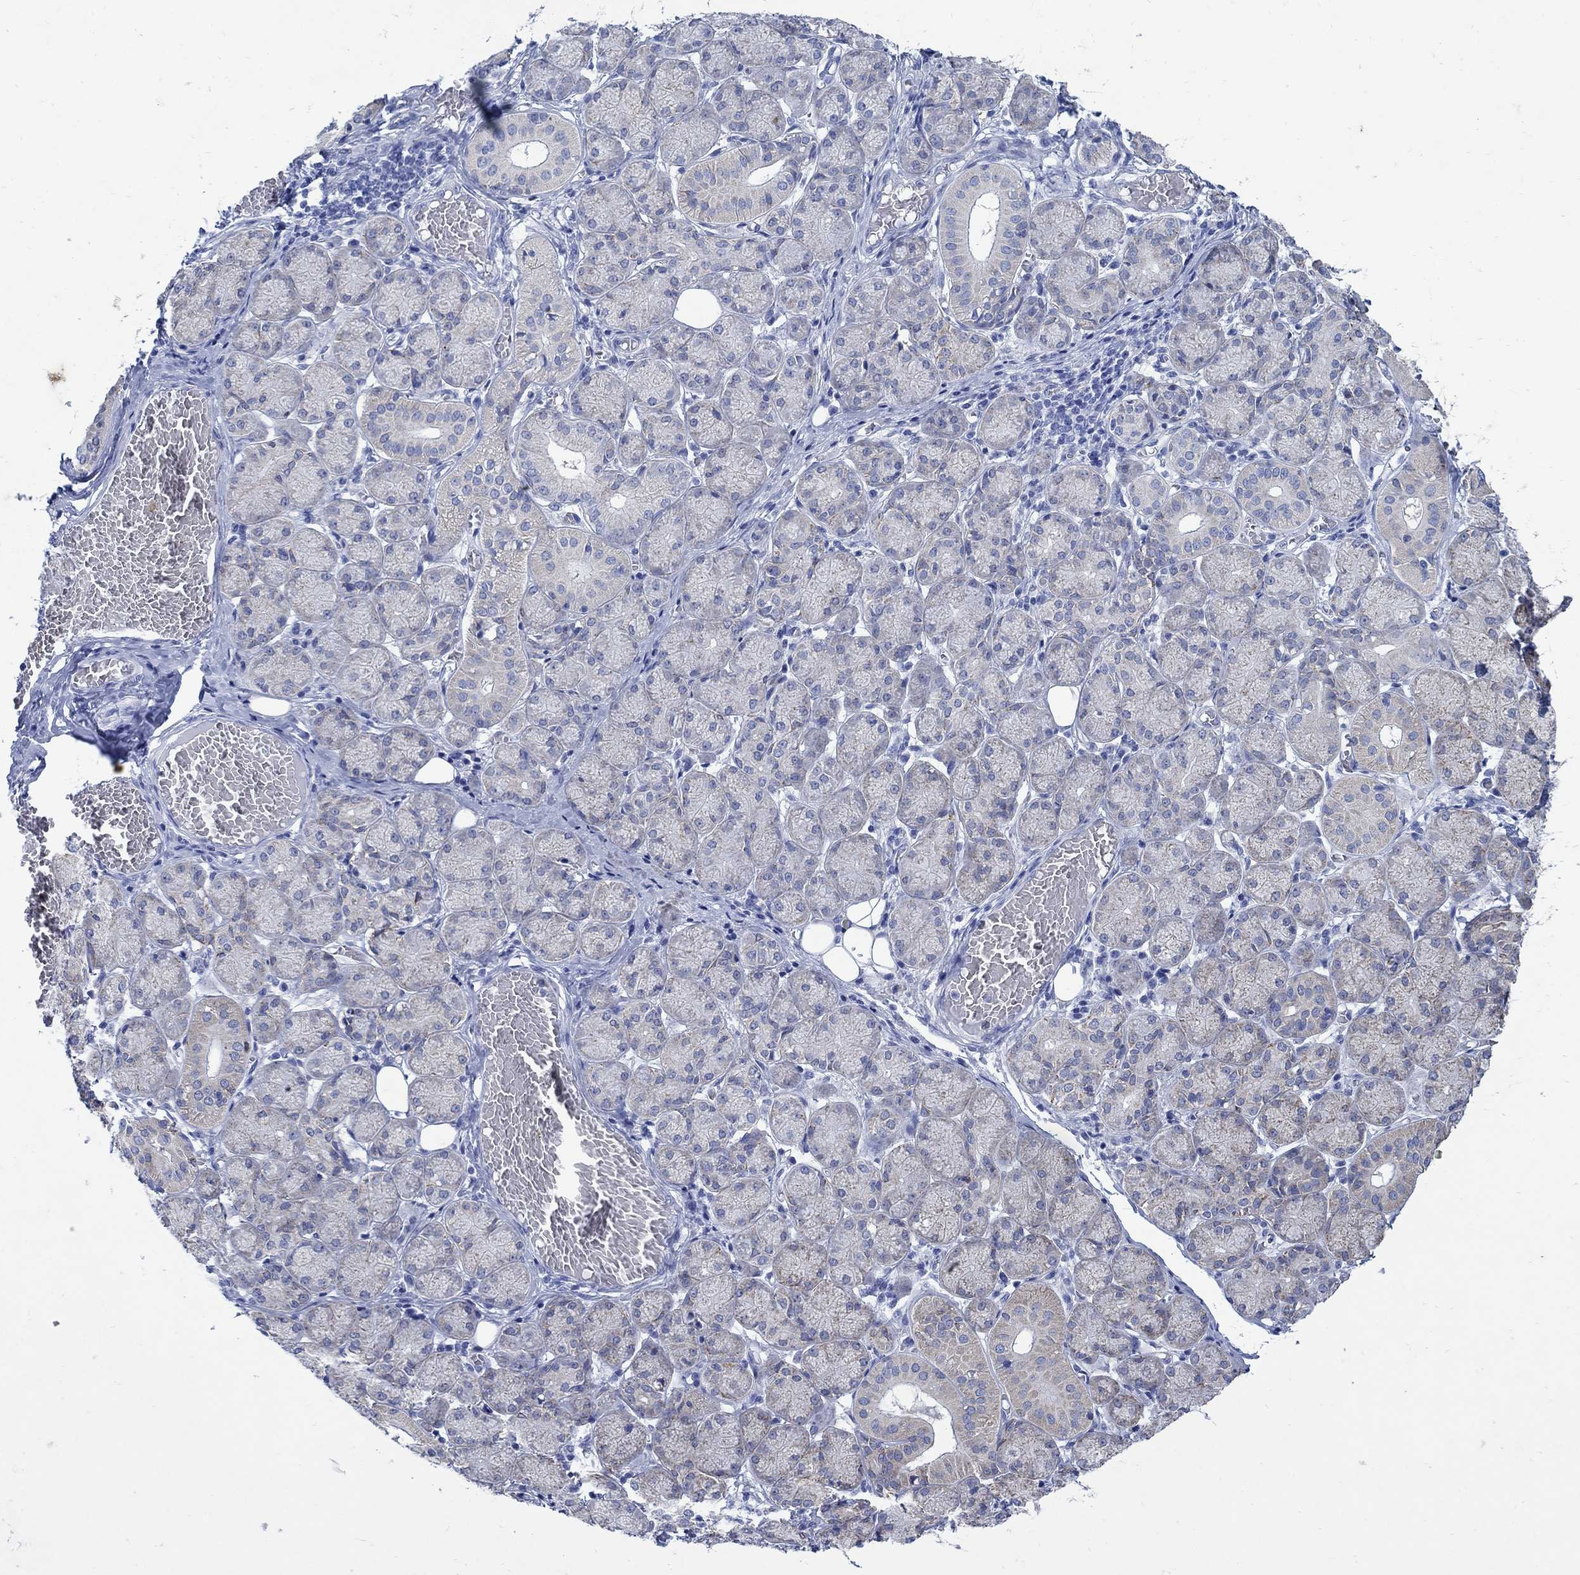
{"staining": {"intensity": "weak", "quantity": "<25%", "location": "cytoplasmic/membranous"}, "tissue": "salivary gland", "cell_type": "Glandular cells", "image_type": "normal", "snomed": [{"axis": "morphology", "description": "Normal tissue, NOS"}, {"axis": "topography", "description": "Salivary gland"}, {"axis": "topography", "description": "Peripheral nerve tissue"}], "caption": "Glandular cells show no significant protein expression in unremarkable salivary gland.", "gene": "ZDHHC14", "patient": {"sex": "female", "age": 24}}